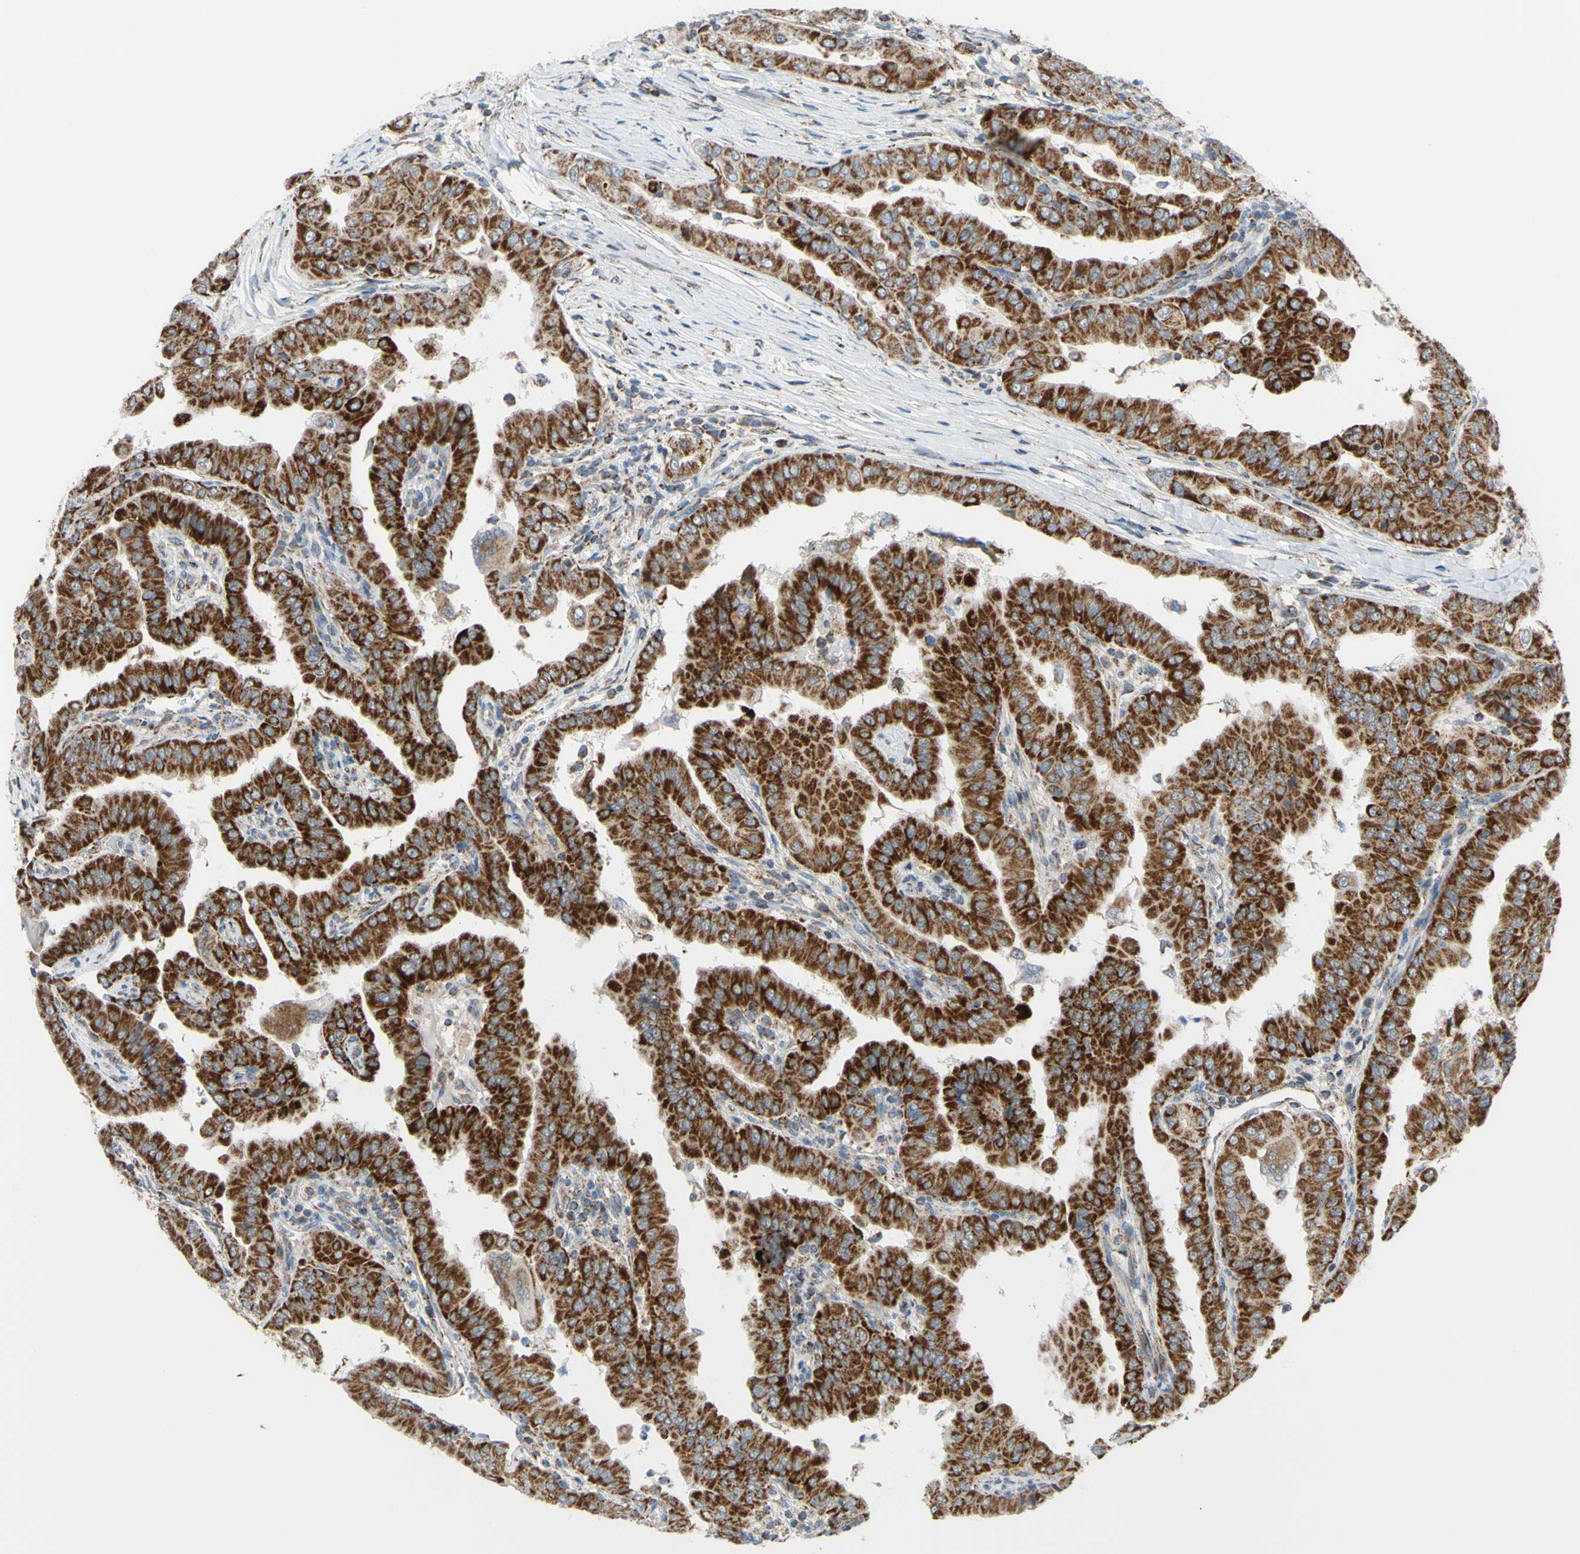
{"staining": {"intensity": "strong", "quantity": ">75%", "location": "cytoplasmic/membranous"}, "tissue": "thyroid cancer", "cell_type": "Tumor cells", "image_type": "cancer", "snomed": [{"axis": "morphology", "description": "Papillary adenocarcinoma, NOS"}, {"axis": "topography", "description": "Thyroid gland"}], "caption": "Protein analysis of thyroid cancer tissue exhibits strong cytoplasmic/membranous expression in approximately >75% of tumor cells.", "gene": "GLT8D1", "patient": {"sex": "male", "age": 33}}